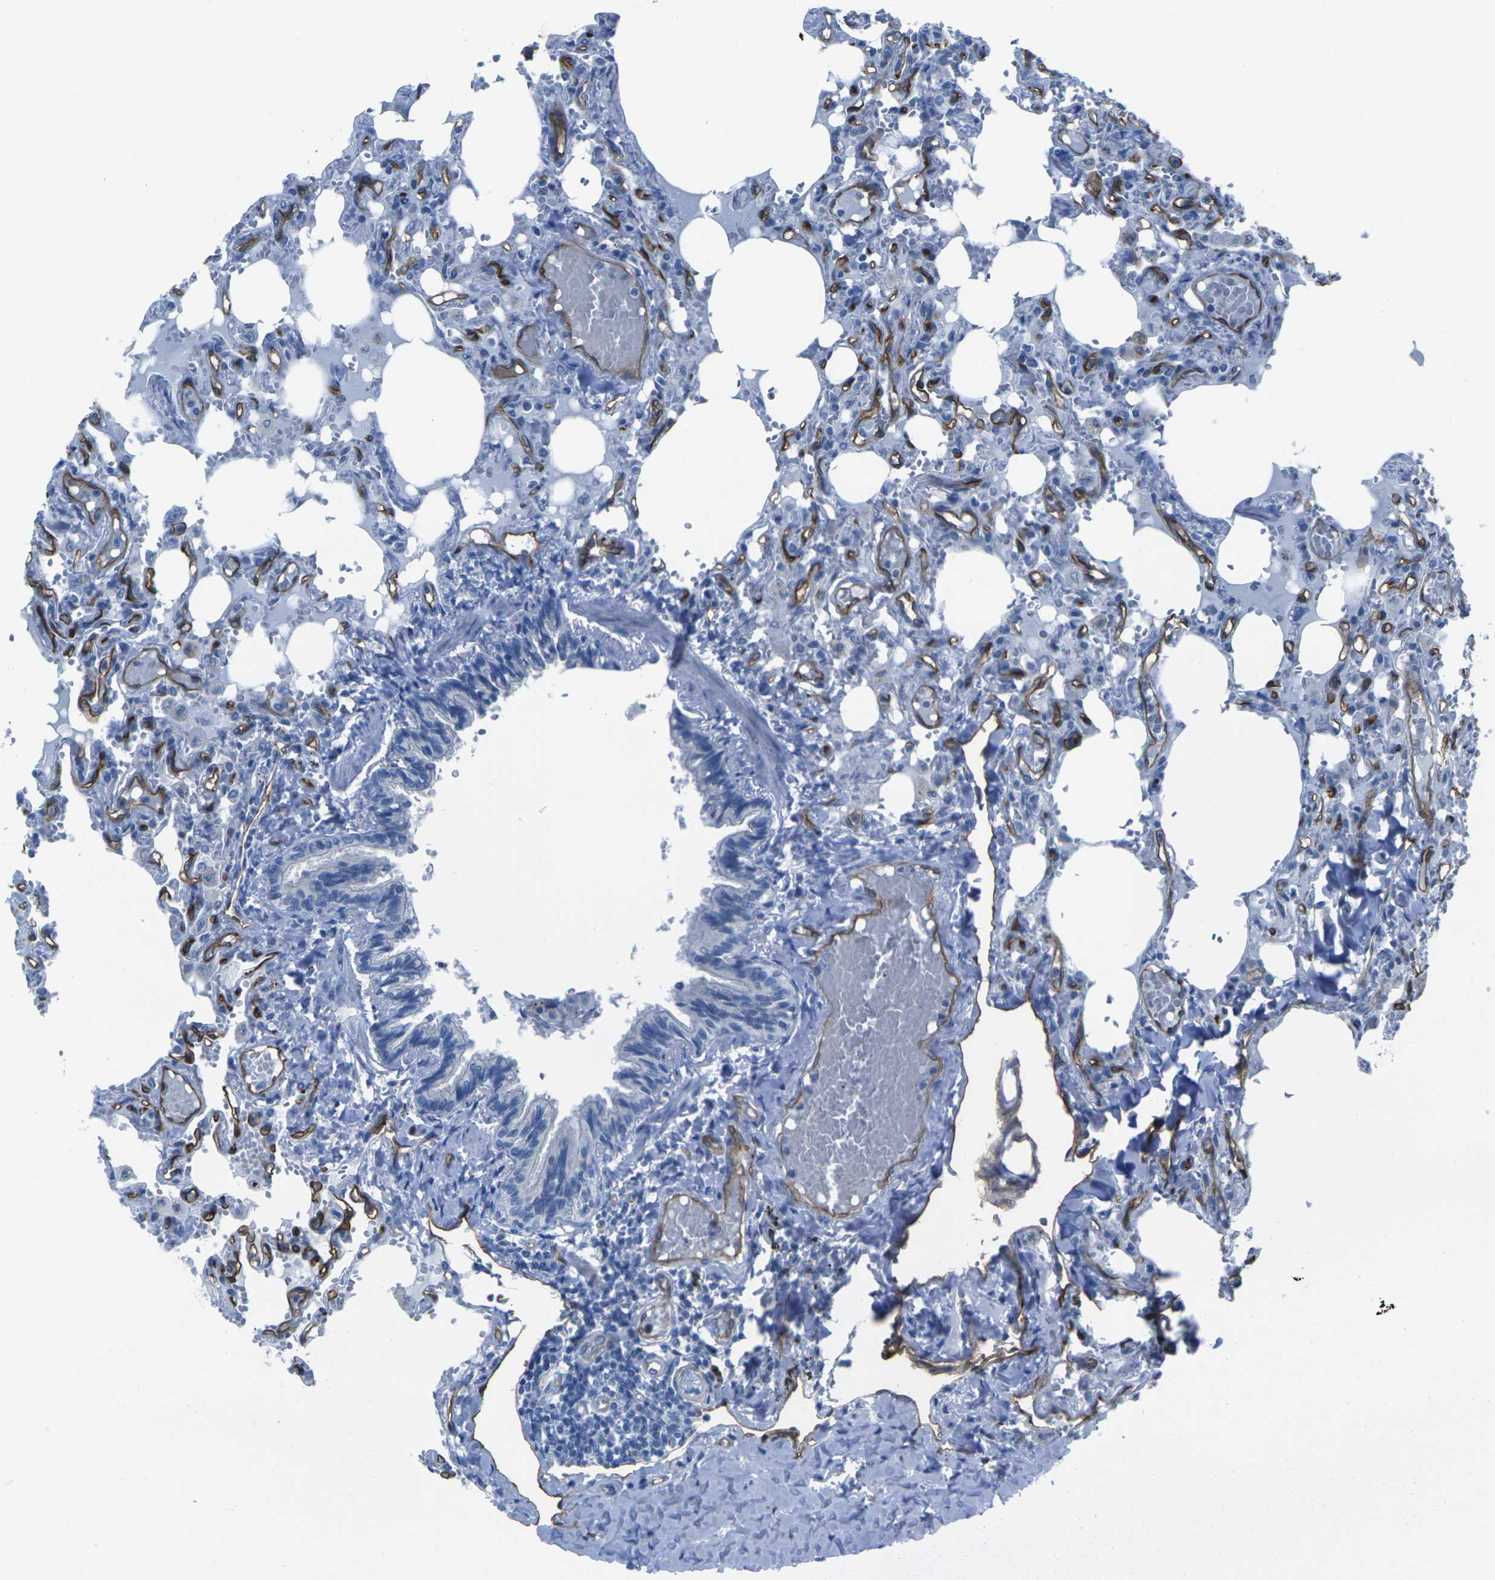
{"staining": {"intensity": "negative", "quantity": "none", "location": "none"}, "tissue": "lung", "cell_type": "Alveolar cells", "image_type": "normal", "snomed": [{"axis": "morphology", "description": "Normal tissue, NOS"}, {"axis": "topography", "description": "Lung"}], "caption": "High magnification brightfield microscopy of benign lung stained with DAB (brown) and counterstained with hematoxylin (blue): alveolar cells show no significant staining.", "gene": "HSPA12B", "patient": {"sex": "male", "age": 21}}